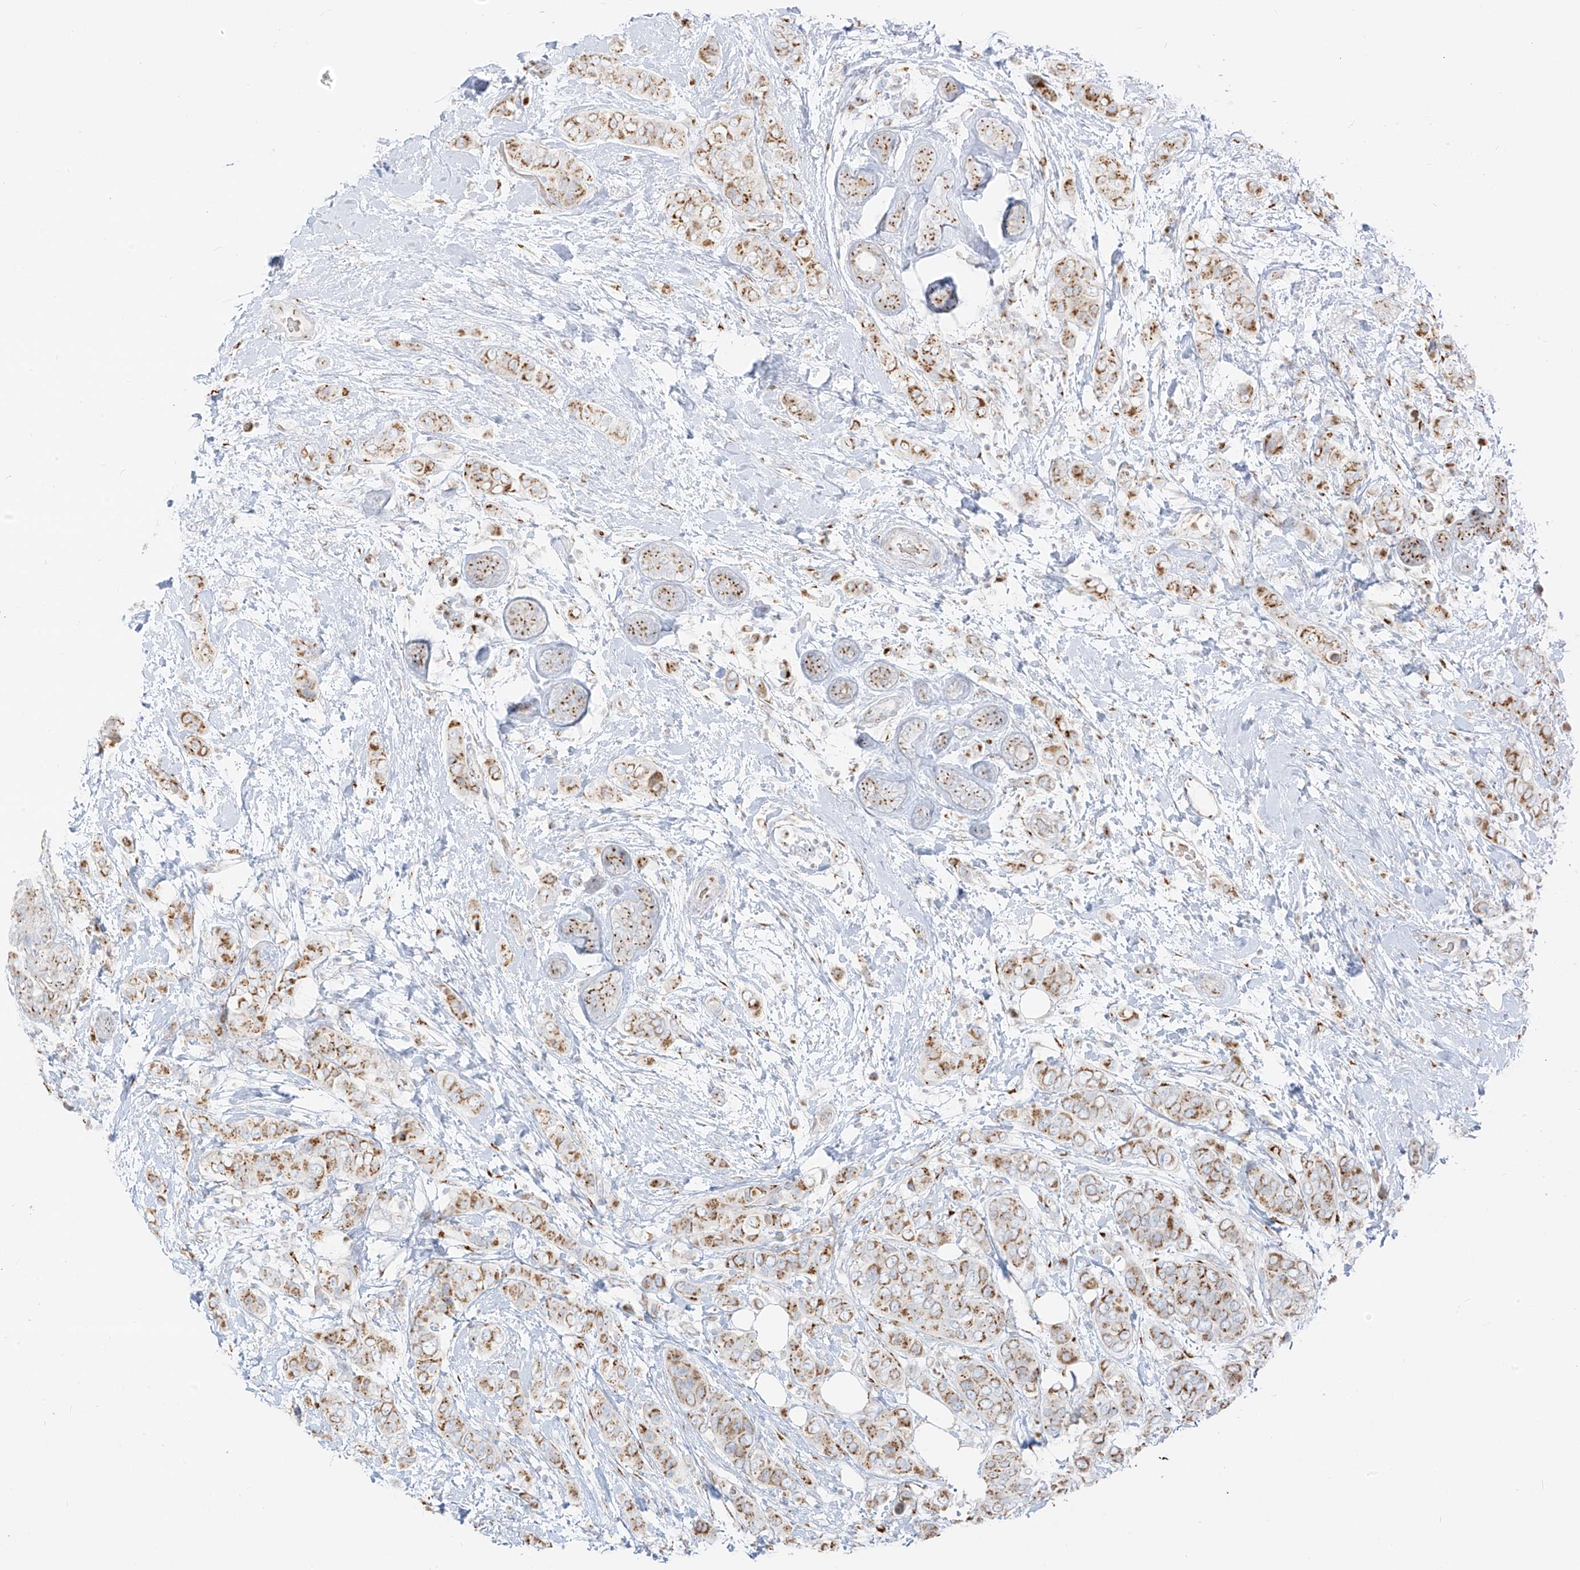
{"staining": {"intensity": "moderate", "quantity": ">75%", "location": "cytoplasmic/membranous"}, "tissue": "breast cancer", "cell_type": "Tumor cells", "image_type": "cancer", "snomed": [{"axis": "morphology", "description": "Lobular carcinoma"}, {"axis": "topography", "description": "Breast"}], "caption": "Immunohistochemistry (IHC) micrograph of breast cancer stained for a protein (brown), which demonstrates medium levels of moderate cytoplasmic/membranous expression in approximately >75% of tumor cells.", "gene": "TMEM87B", "patient": {"sex": "female", "age": 51}}